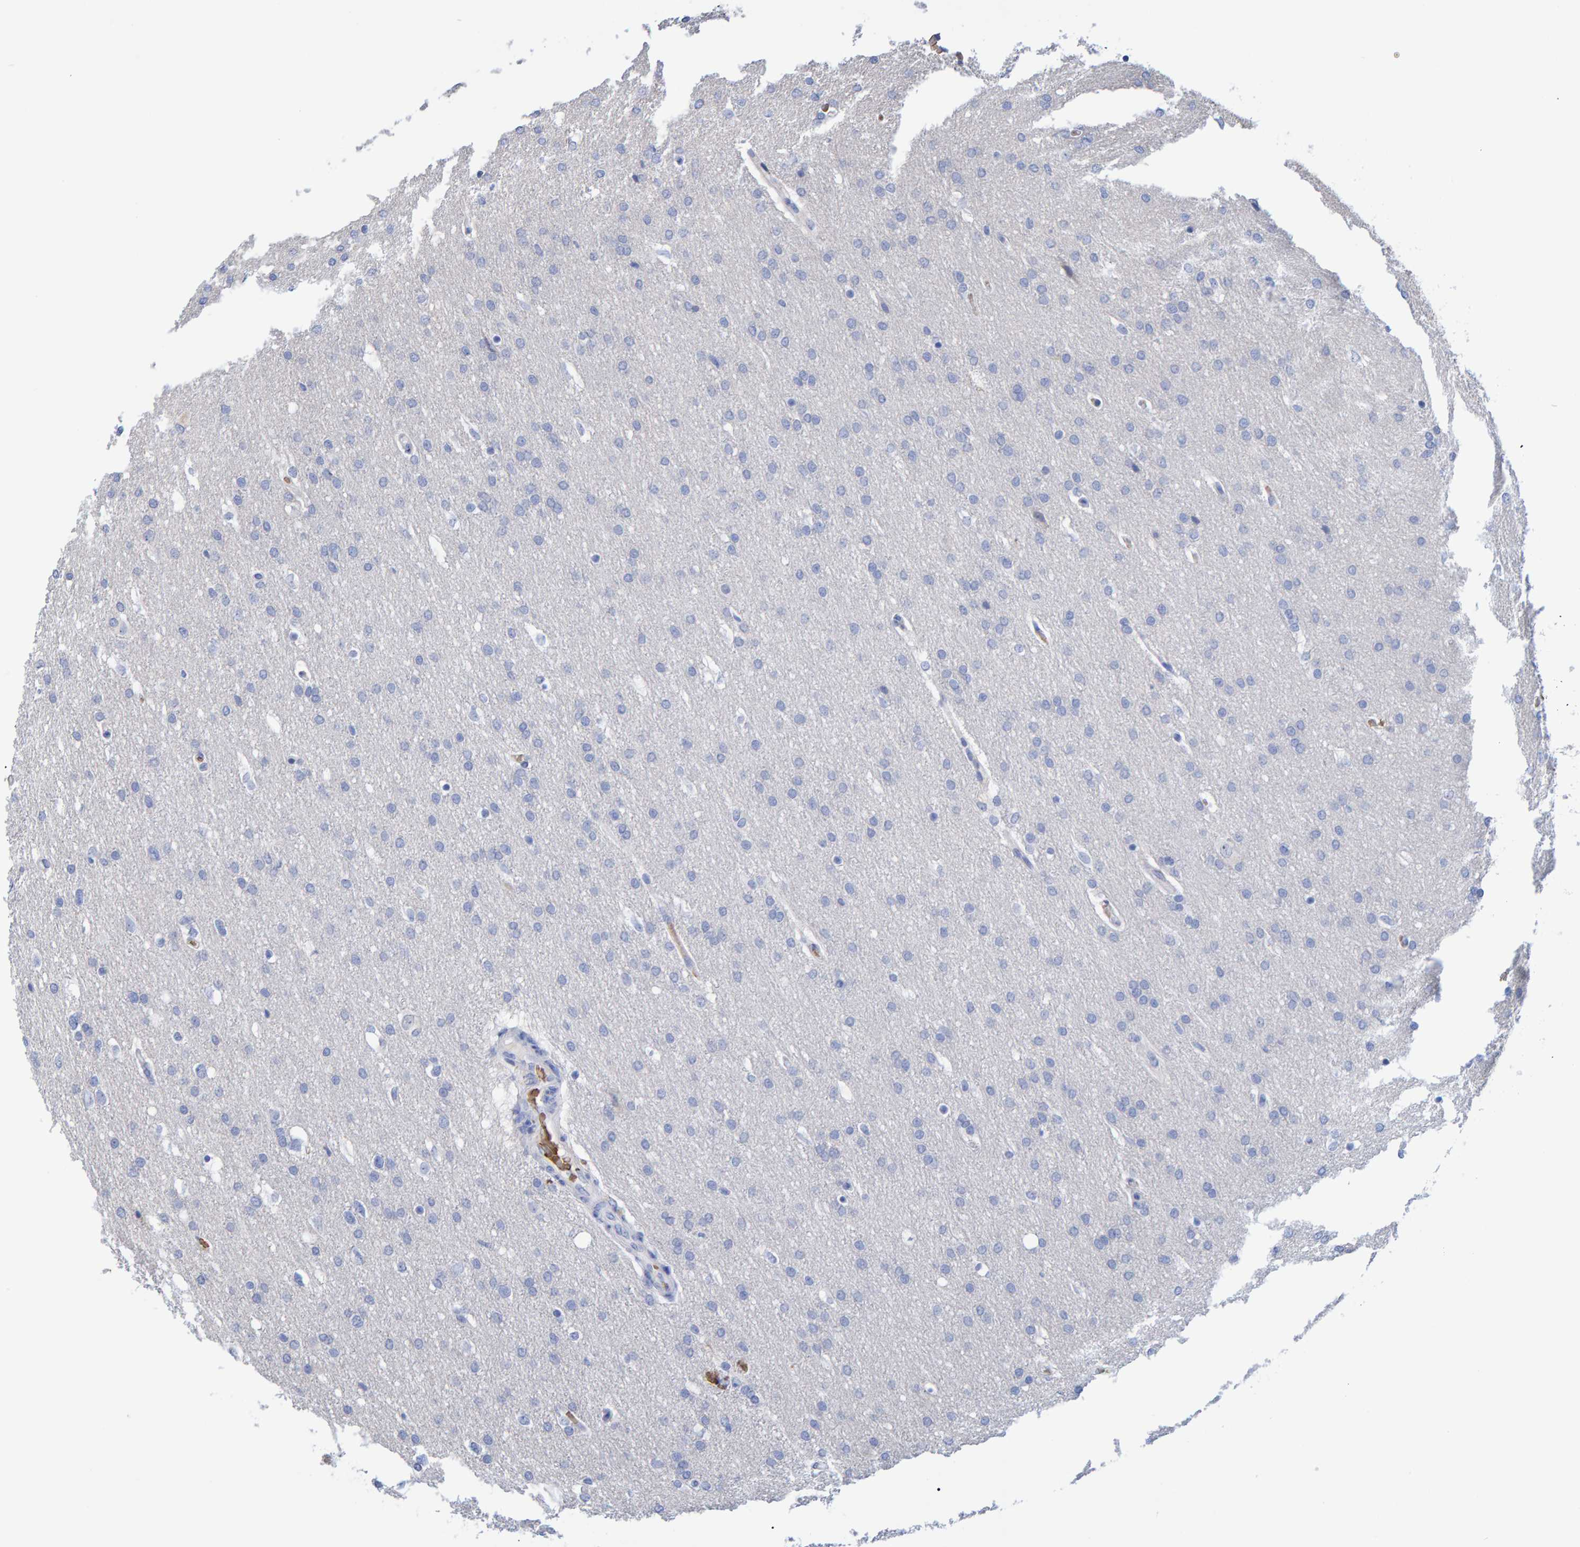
{"staining": {"intensity": "negative", "quantity": "none", "location": "none"}, "tissue": "glioma", "cell_type": "Tumor cells", "image_type": "cancer", "snomed": [{"axis": "morphology", "description": "Glioma, malignant, Low grade"}, {"axis": "topography", "description": "Brain"}], "caption": "Image shows no significant protein staining in tumor cells of glioma.", "gene": "VPS9D1", "patient": {"sex": "female", "age": 37}}